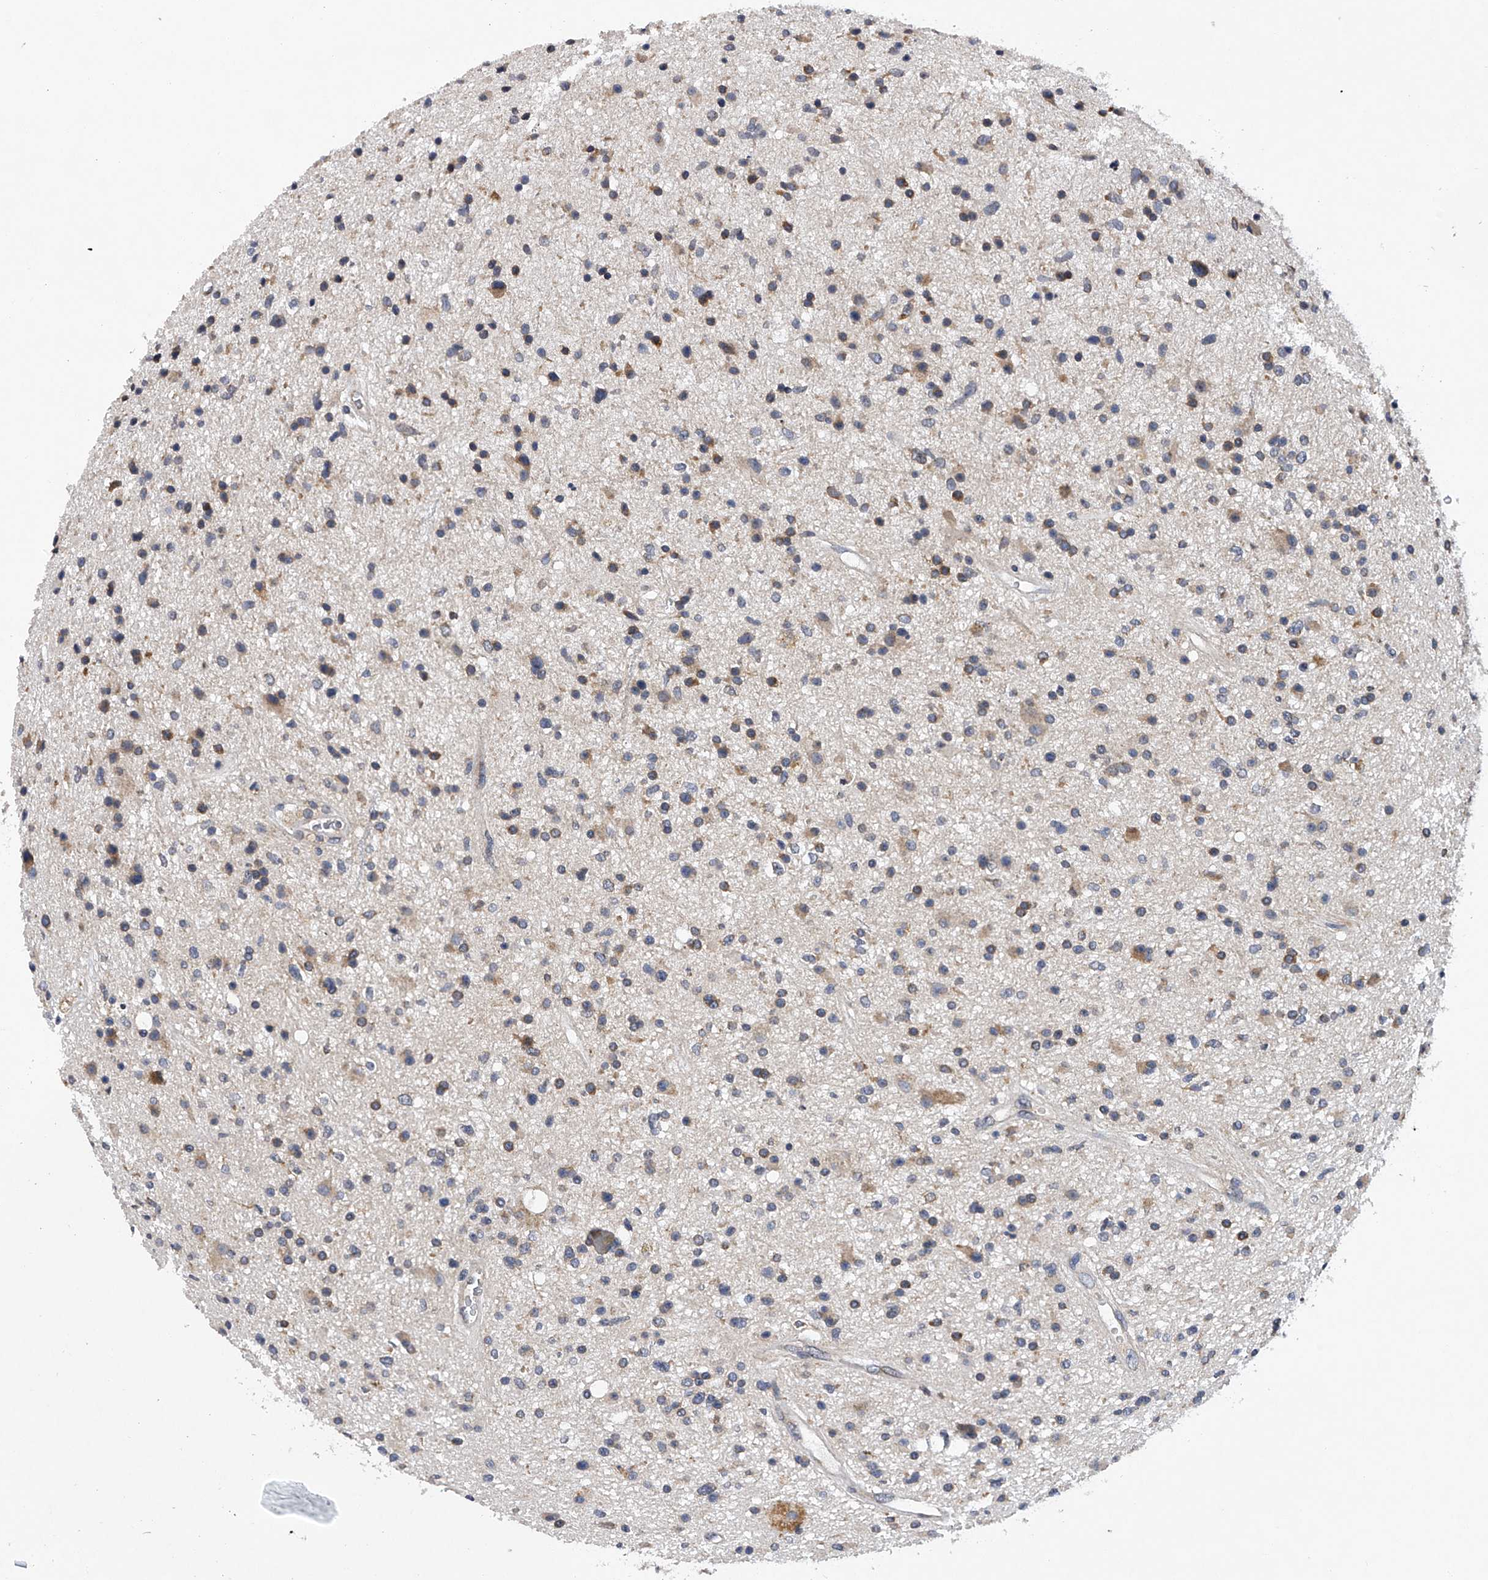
{"staining": {"intensity": "moderate", "quantity": "25%-75%", "location": "cytoplasmic/membranous"}, "tissue": "glioma", "cell_type": "Tumor cells", "image_type": "cancer", "snomed": [{"axis": "morphology", "description": "Glioma, malignant, High grade"}, {"axis": "topography", "description": "Brain"}], "caption": "A photomicrograph showing moderate cytoplasmic/membranous staining in approximately 25%-75% of tumor cells in glioma, as visualized by brown immunohistochemical staining.", "gene": "RNF5", "patient": {"sex": "male", "age": 33}}